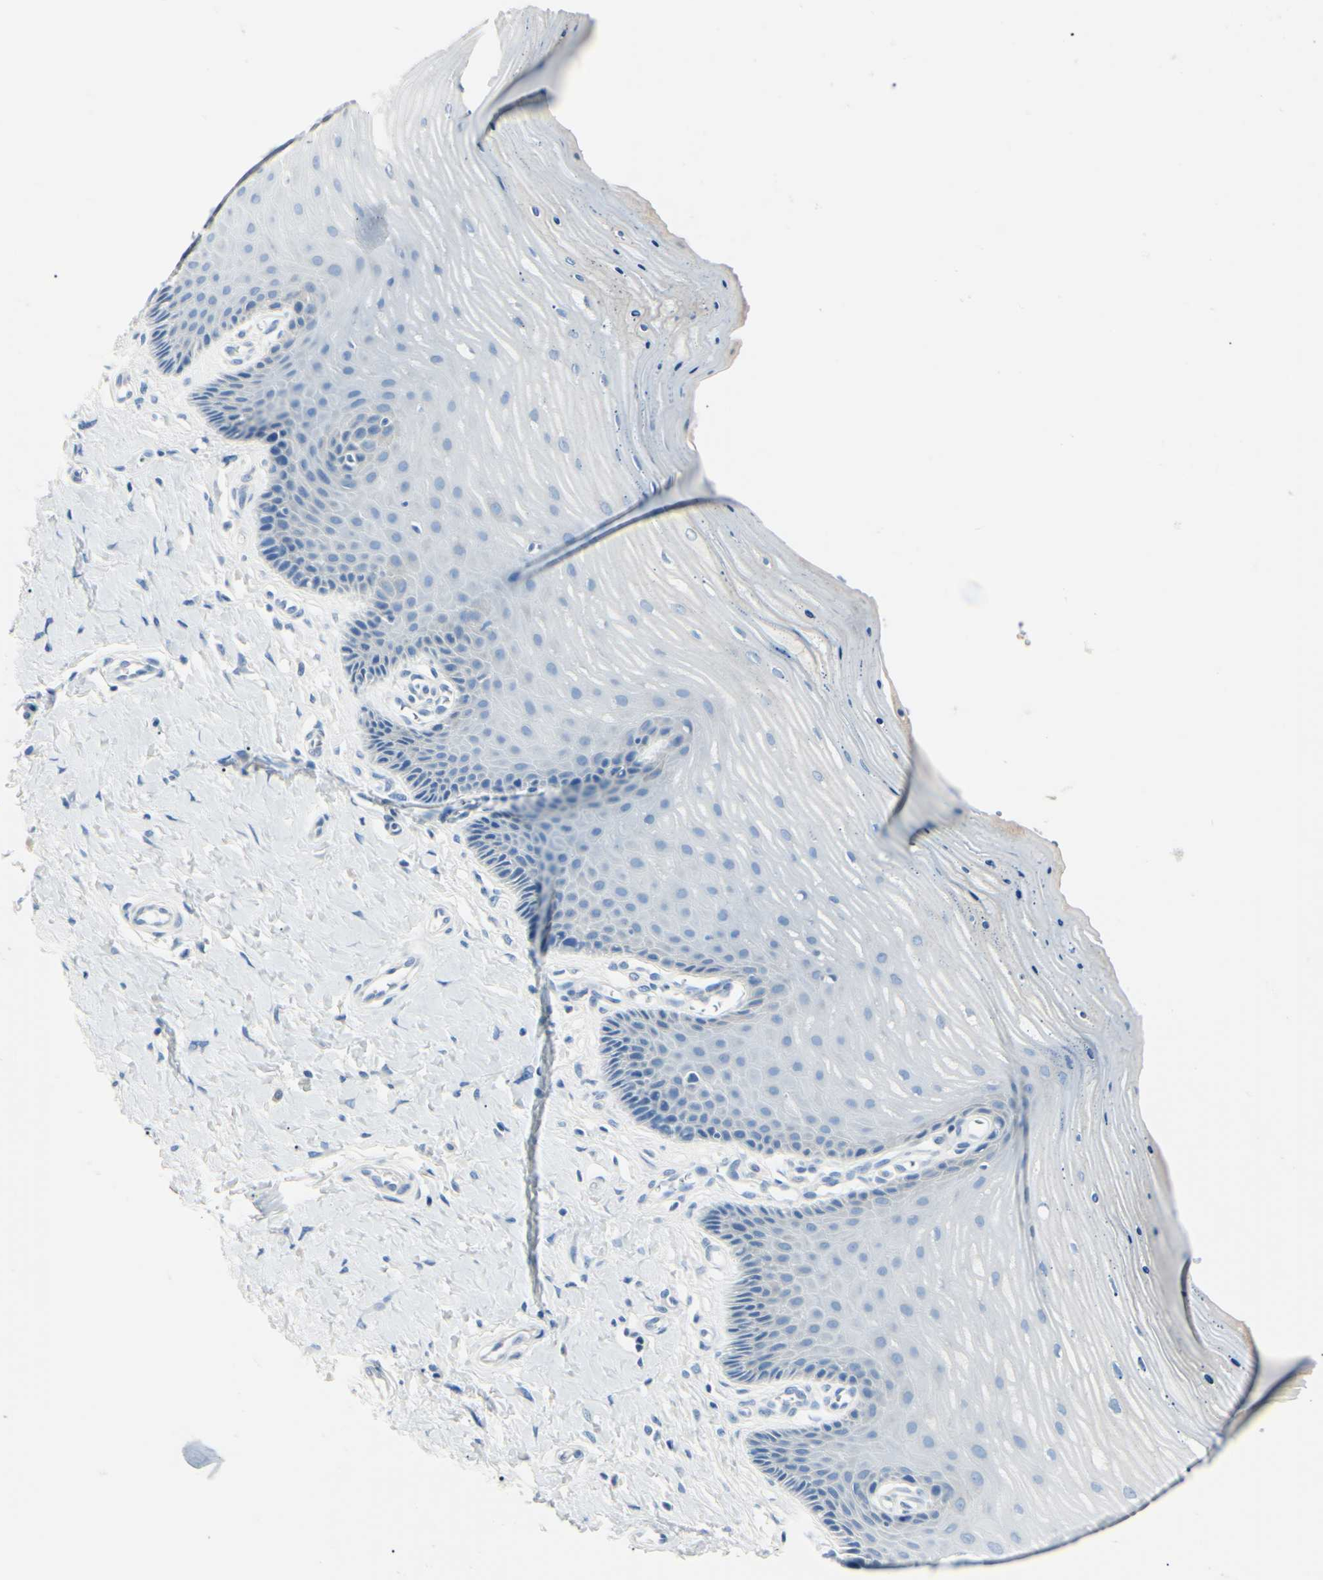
{"staining": {"intensity": "negative", "quantity": "none", "location": "none"}, "tissue": "cervix", "cell_type": "Glandular cells", "image_type": "normal", "snomed": [{"axis": "morphology", "description": "Normal tissue, NOS"}, {"axis": "topography", "description": "Cervix"}], "caption": "A histopathology image of human cervix is negative for staining in glandular cells. Brightfield microscopy of immunohistochemistry (IHC) stained with DAB (3,3'-diaminobenzidine) (brown) and hematoxylin (blue), captured at high magnification.", "gene": "CA2", "patient": {"sex": "female", "age": 55}}